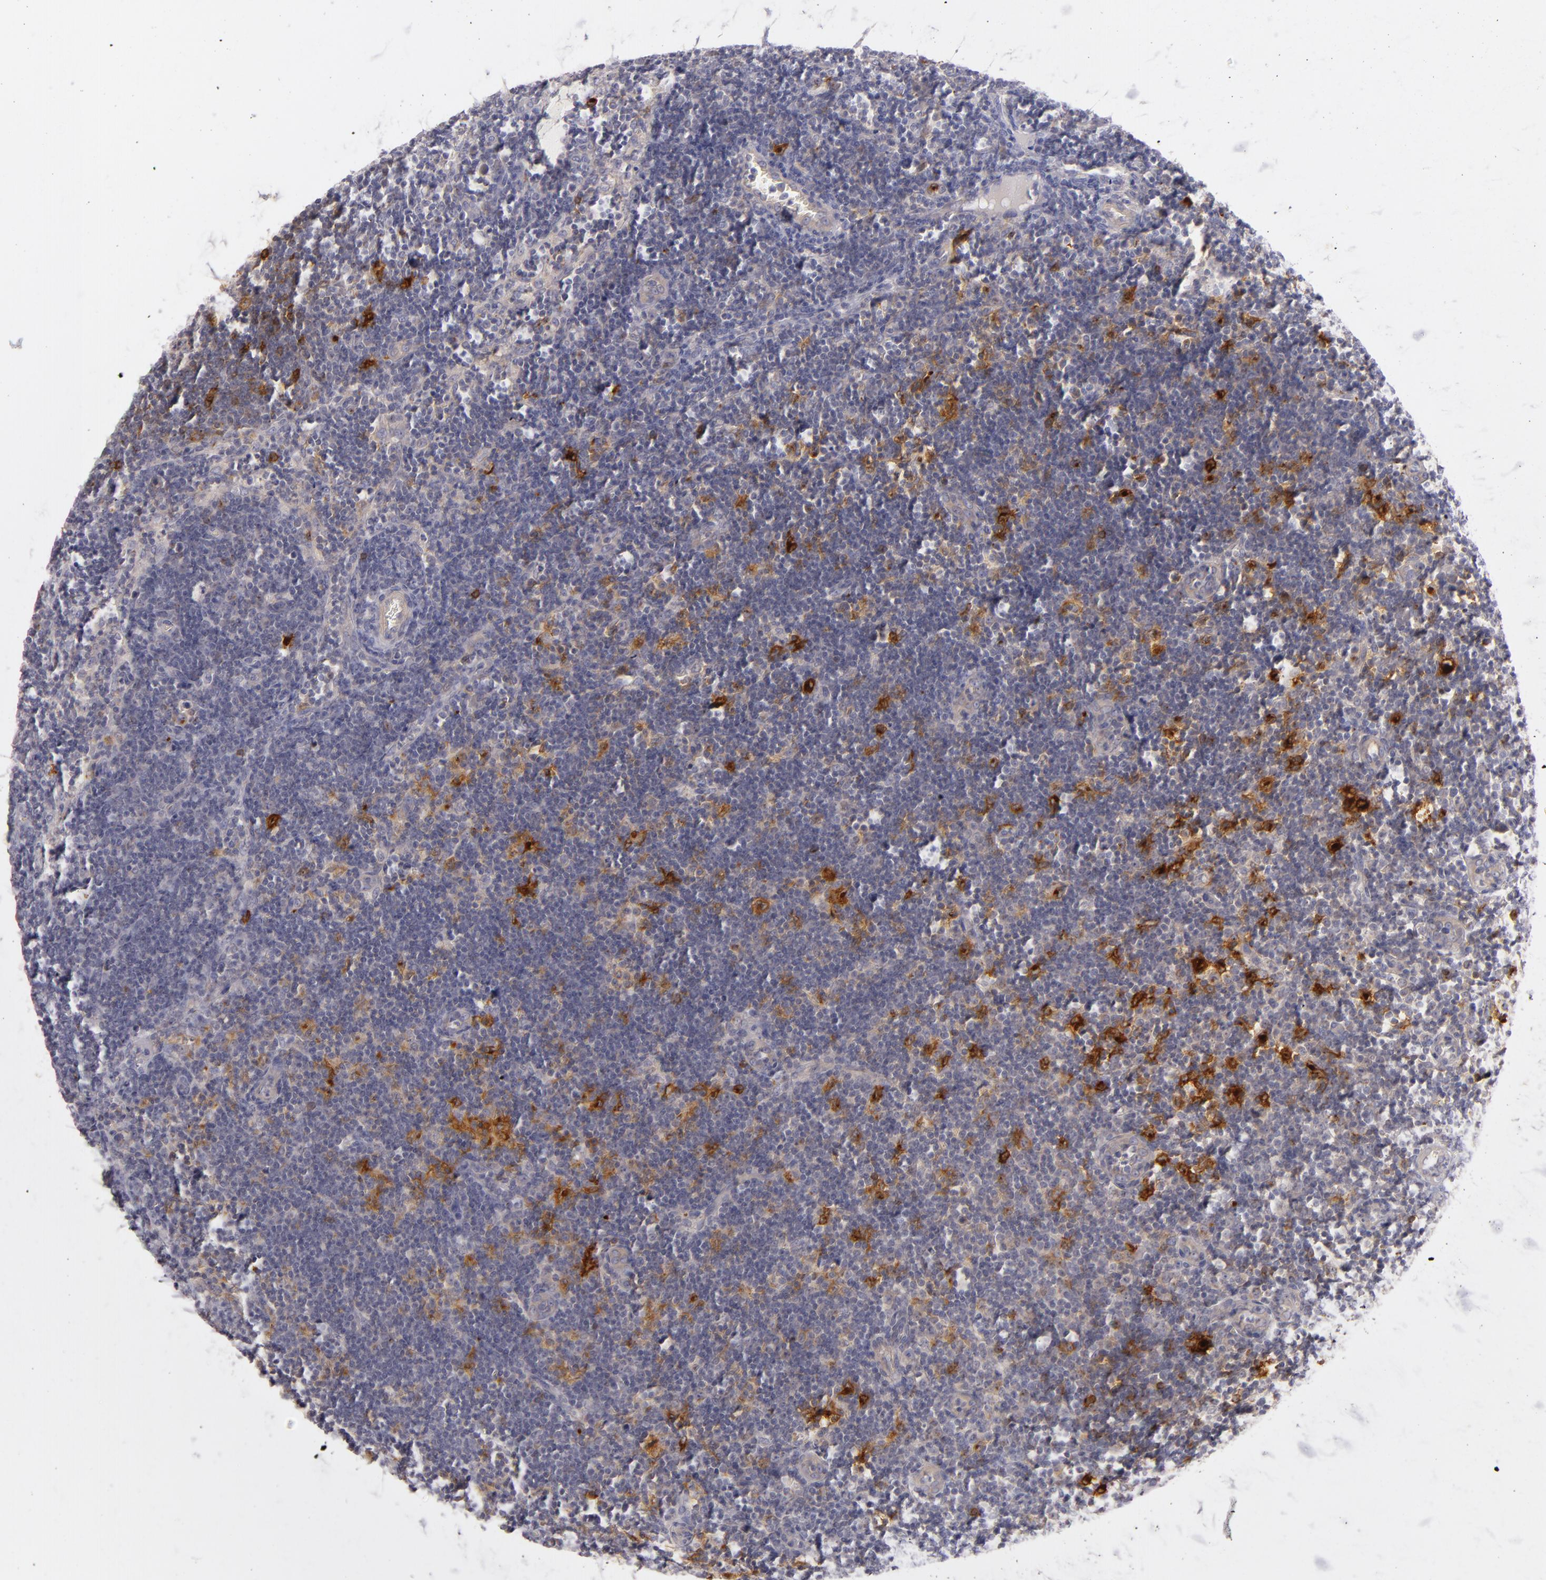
{"staining": {"intensity": "strong", "quantity": "<25%", "location": "cytoplasmic/membranous"}, "tissue": "lymph node", "cell_type": "Non-germinal center cells", "image_type": "normal", "snomed": [{"axis": "morphology", "description": "Normal tissue, NOS"}, {"axis": "morphology", "description": "Inflammation, NOS"}, {"axis": "topography", "description": "Lymph node"}, {"axis": "topography", "description": "Salivary gland"}], "caption": "A photomicrograph of human lymph node stained for a protein exhibits strong cytoplasmic/membranous brown staining in non-germinal center cells. (Brightfield microscopy of DAB IHC at high magnification).", "gene": "CD83", "patient": {"sex": "male", "age": 3}}